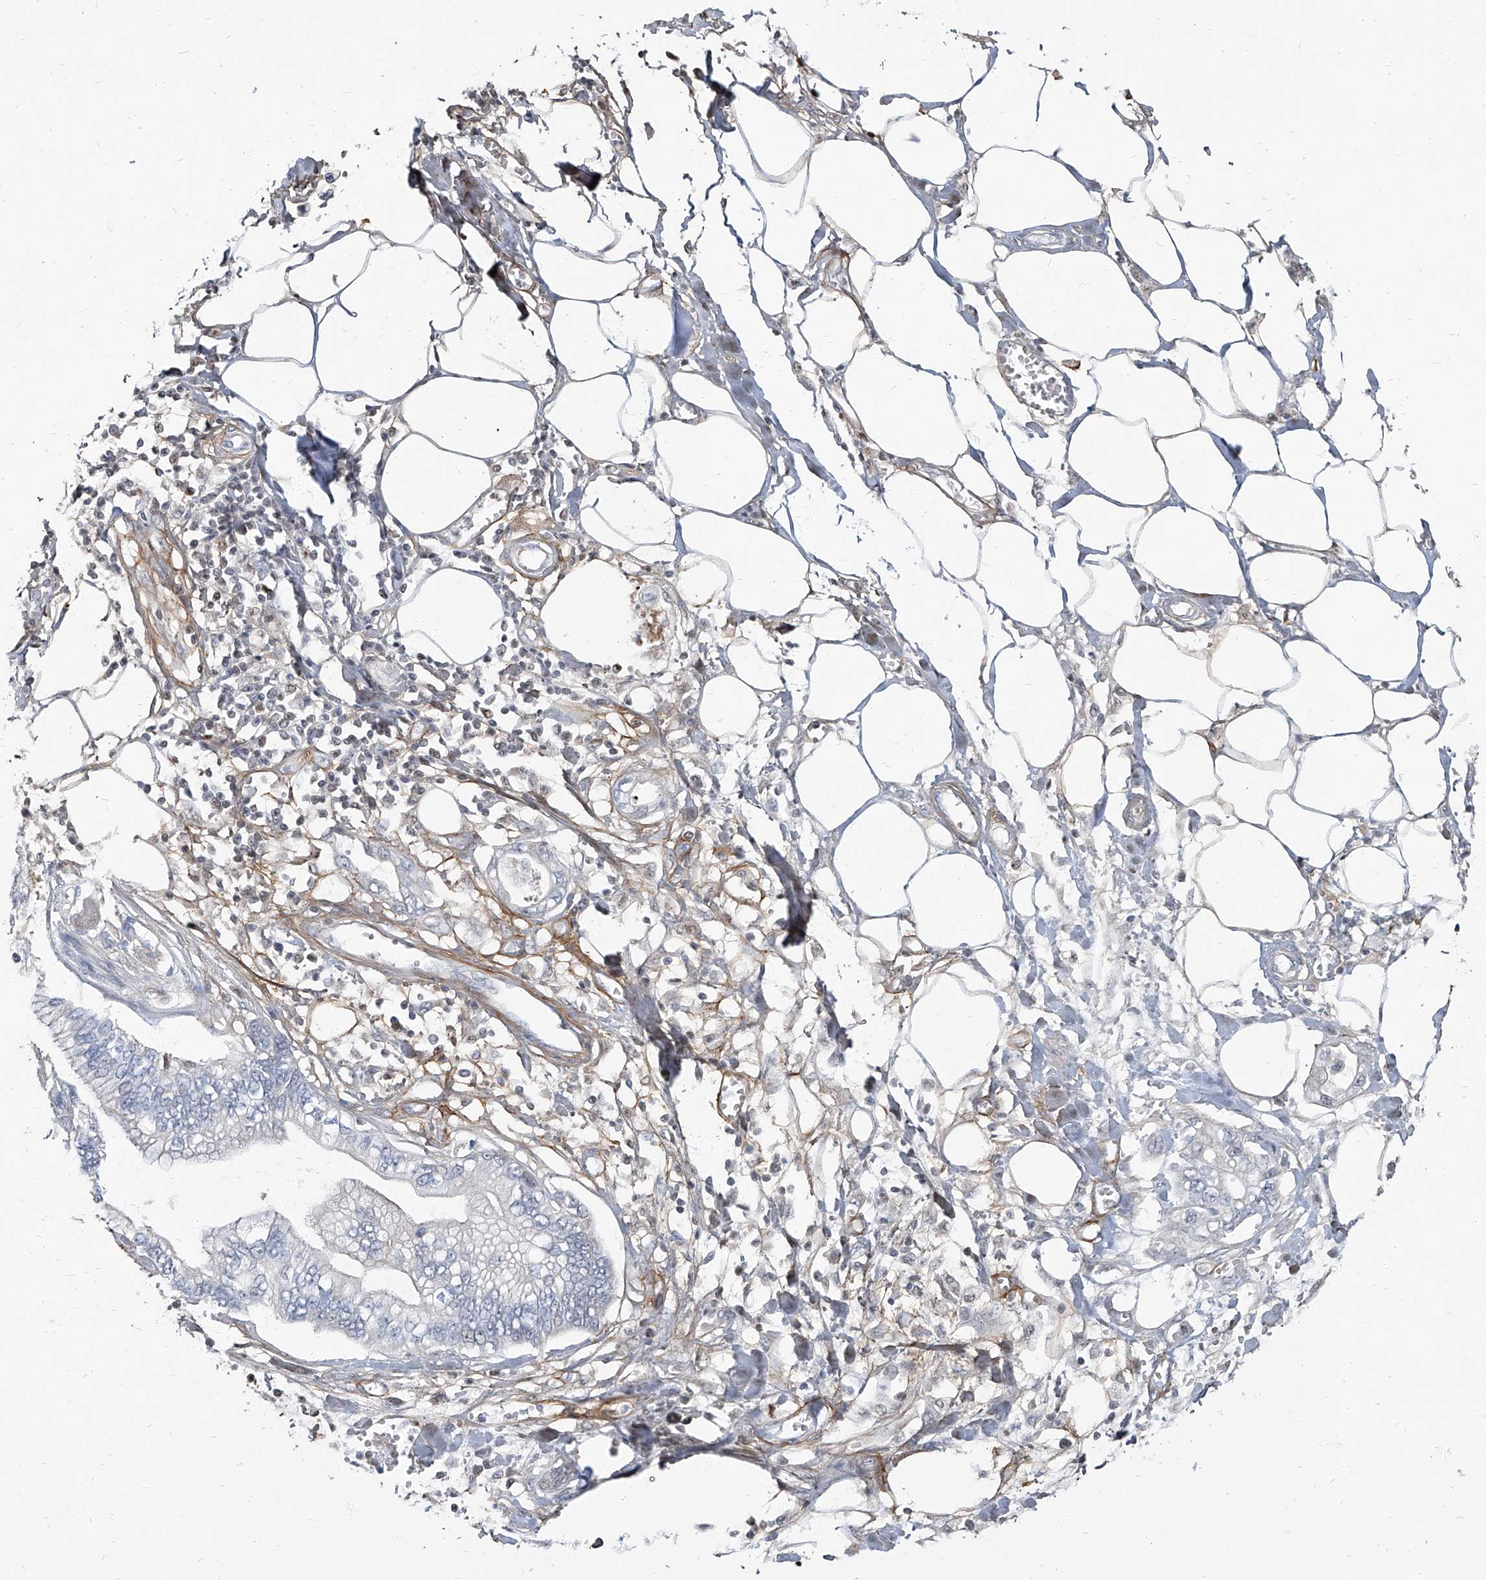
{"staining": {"intensity": "negative", "quantity": "none", "location": "none"}, "tissue": "pancreatic cancer", "cell_type": "Tumor cells", "image_type": "cancer", "snomed": [{"axis": "morphology", "description": "Adenocarcinoma, NOS"}, {"axis": "topography", "description": "Pancreas"}], "caption": "A high-resolution histopathology image shows IHC staining of adenocarcinoma (pancreatic), which shows no significant staining in tumor cells.", "gene": "HOXA3", "patient": {"sex": "male", "age": 56}}